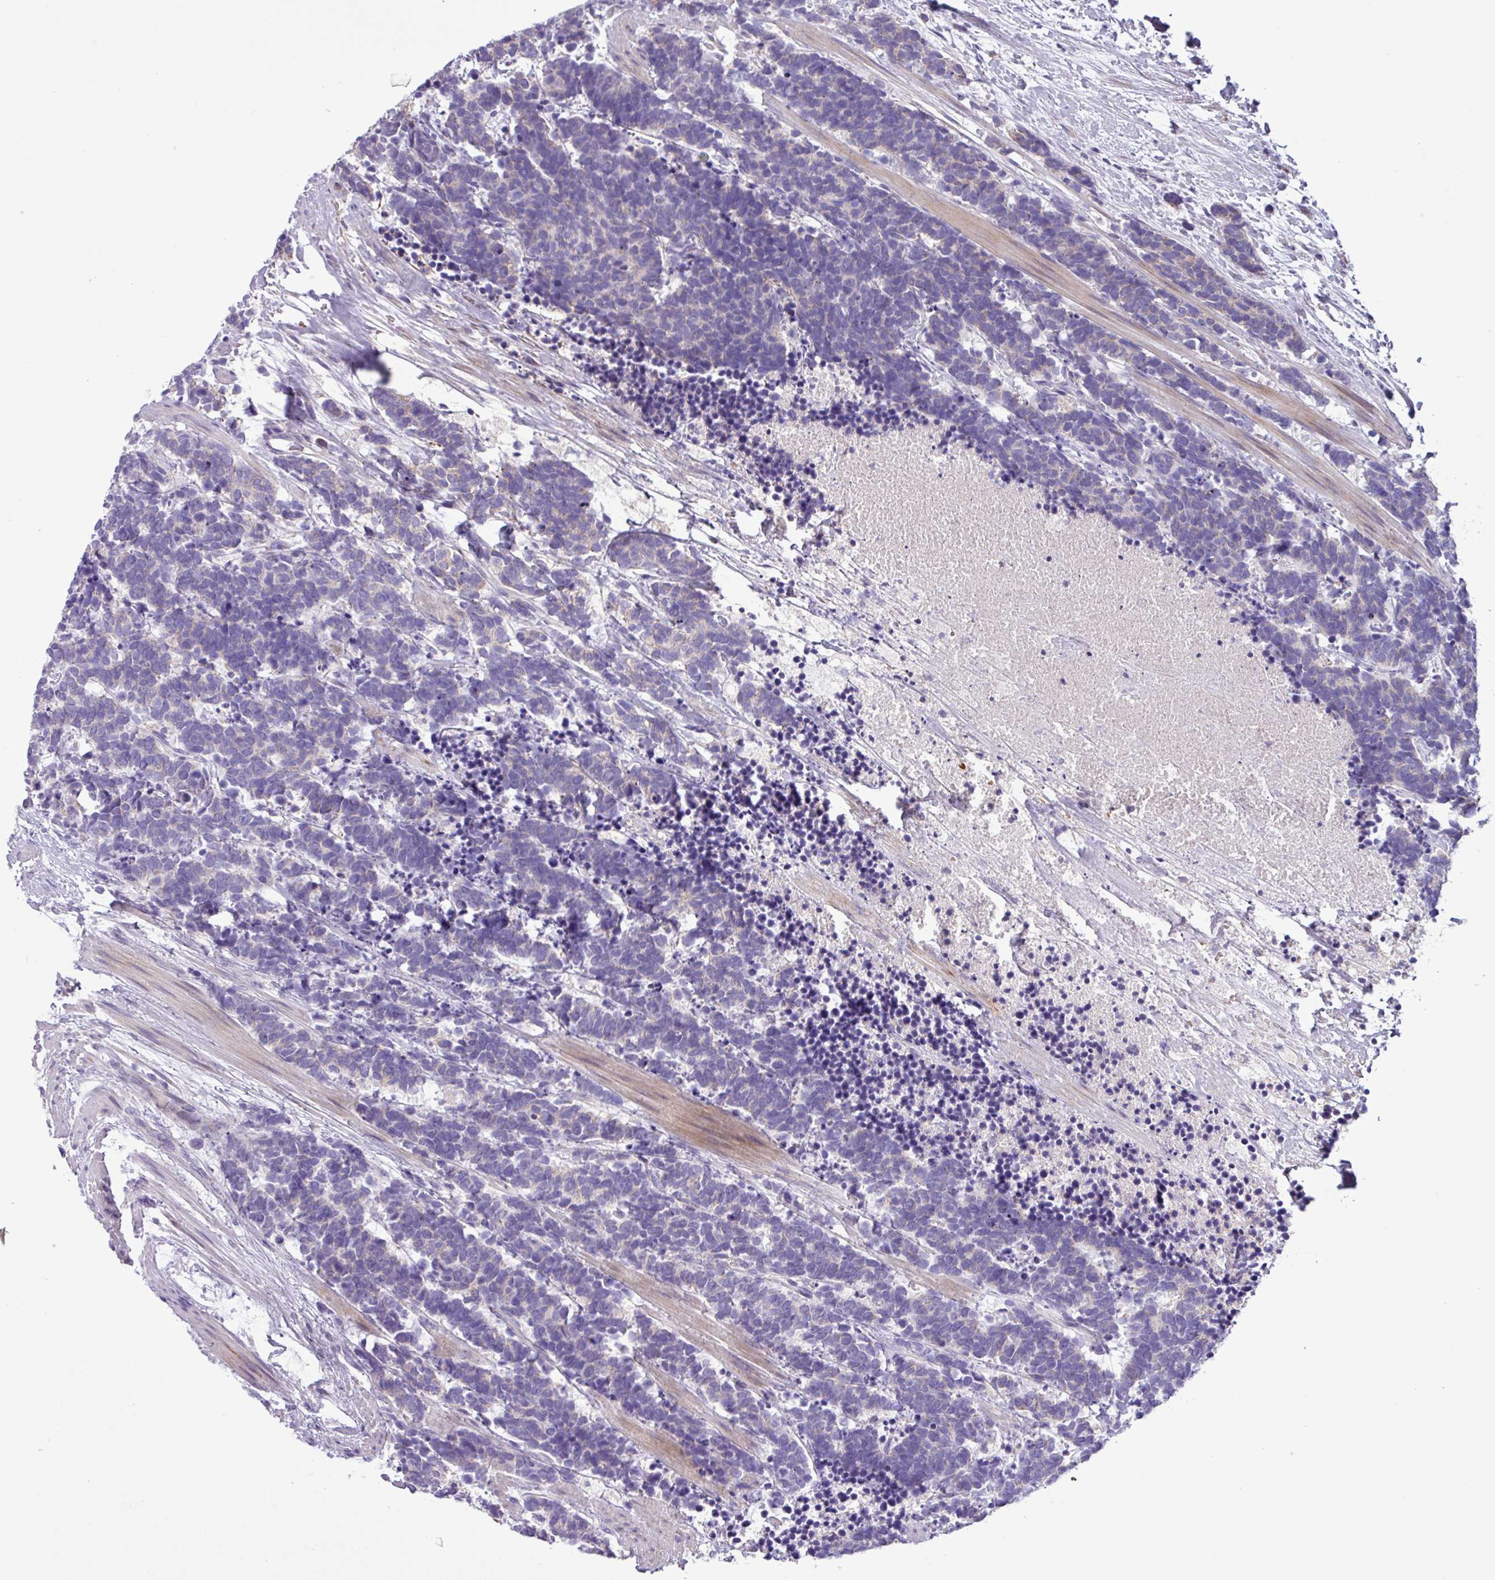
{"staining": {"intensity": "negative", "quantity": "none", "location": "none"}, "tissue": "carcinoid", "cell_type": "Tumor cells", "image_type": "cancer", "snomed": [{"axis": "morphology", "description": "Carcinoma, NOS"}, {"axis": "morphology", "description": "Carcinoid, malignant, NOS"}, {"axis": "topography", "description": "Prostate"}], "caption": "A photomicrograph of carcinoid stained for a protein shows no brown staining in tumor cells. (Brightfield microscopy of DAB IHC at high magnification).", "gene": "FAM183A", "patient": {"sex": "male", "age": 57}}